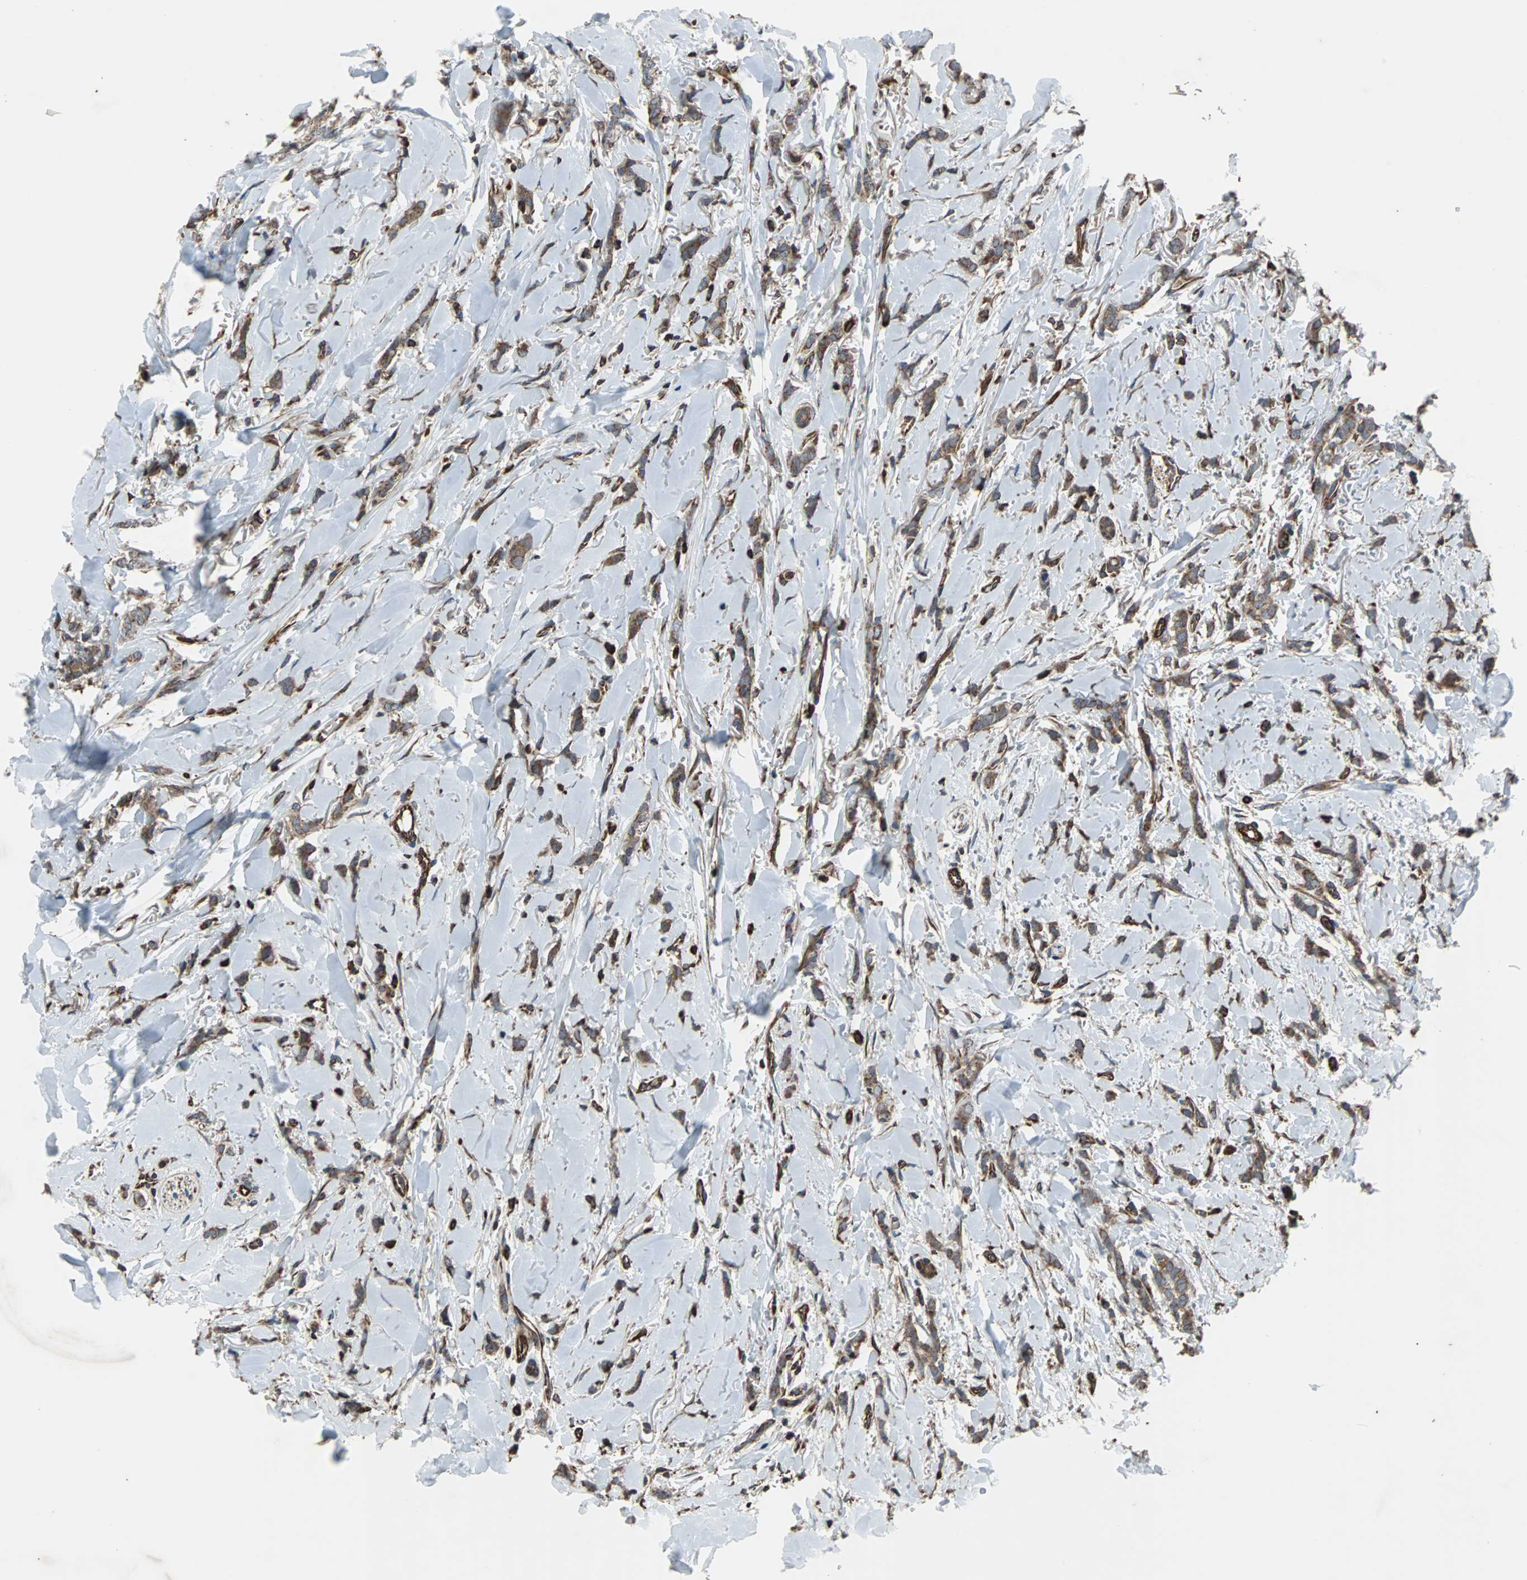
{"staining": {"intensity": "moderate", "quantity": ">75%", "location": "cytoplasmic/membranous"}, "tissue": "breast cancer", "cell_type": "Tumor cells", "image_type": "cancer", "snomed": [{"axis": "morphology", "description": "Lobular carcinoma"}, {"axis": "topography", "description": "Skin"}, {"axis": "topography", "description": "Breast"}], "caption": "Breast cancer stained with a protein marker demonstrates moderate staining in tumor cells.", "gene": "ACTR3", "patient": {"sex": "female", "age": 46}}